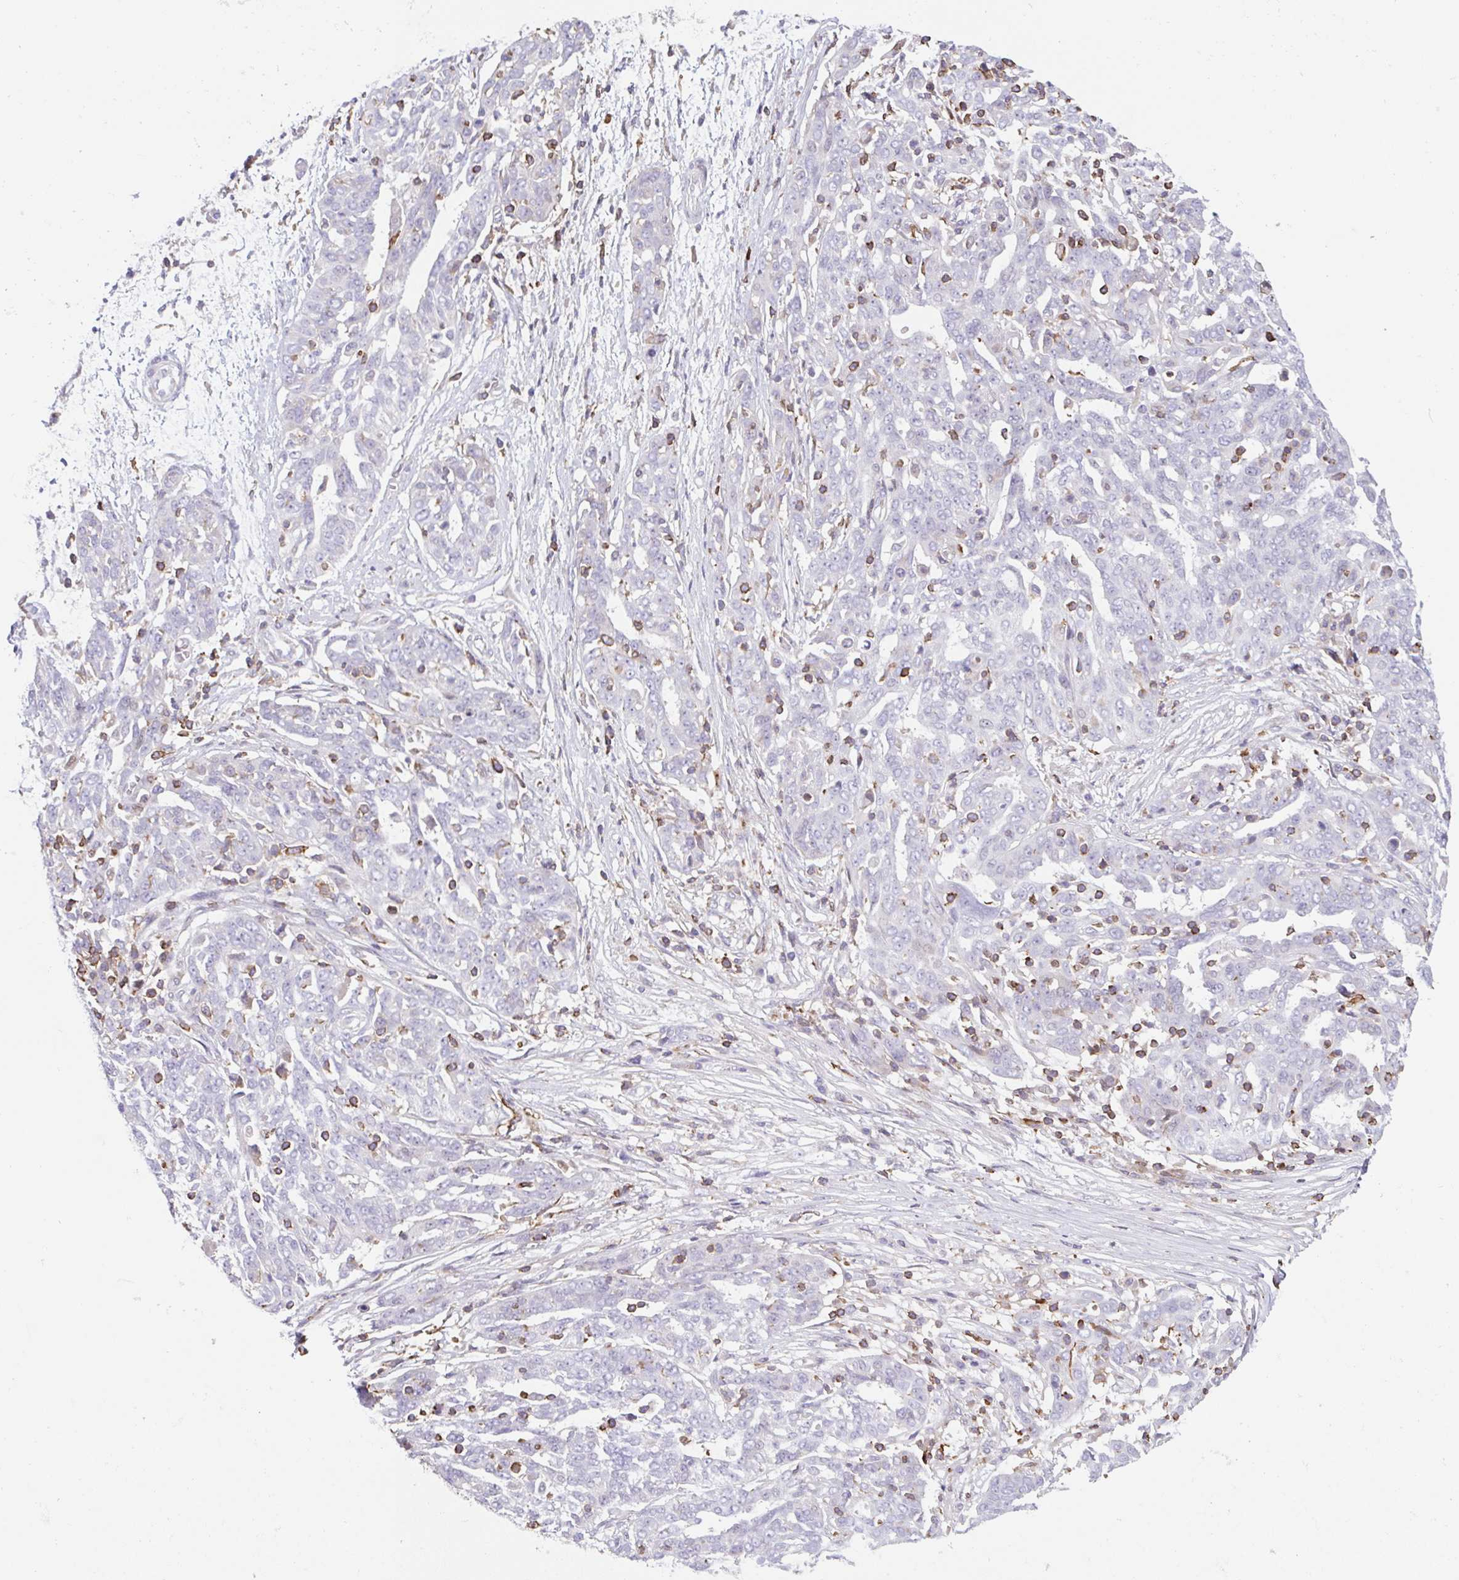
{"staining": {"intensity": "negative", "quantity": "none", "location": "none"}, "tissue": "ovarian cancer", "cell_type": "Tumor cells", "image_type": "cancer", "snomed": [{"axis": "morphology", "description": "Cystadenocarcinoma, serous, NOS"}, {"axis": "topography", "description": "Ovary"}], "caption": "This is a image of immunohistochemistry (IHC) staining of ovarian serous cystadenocarcinoma, which shows no expression in tumor cells.", "gene": "TPRG1", "patient": {"sex": "female", "age": 67}}